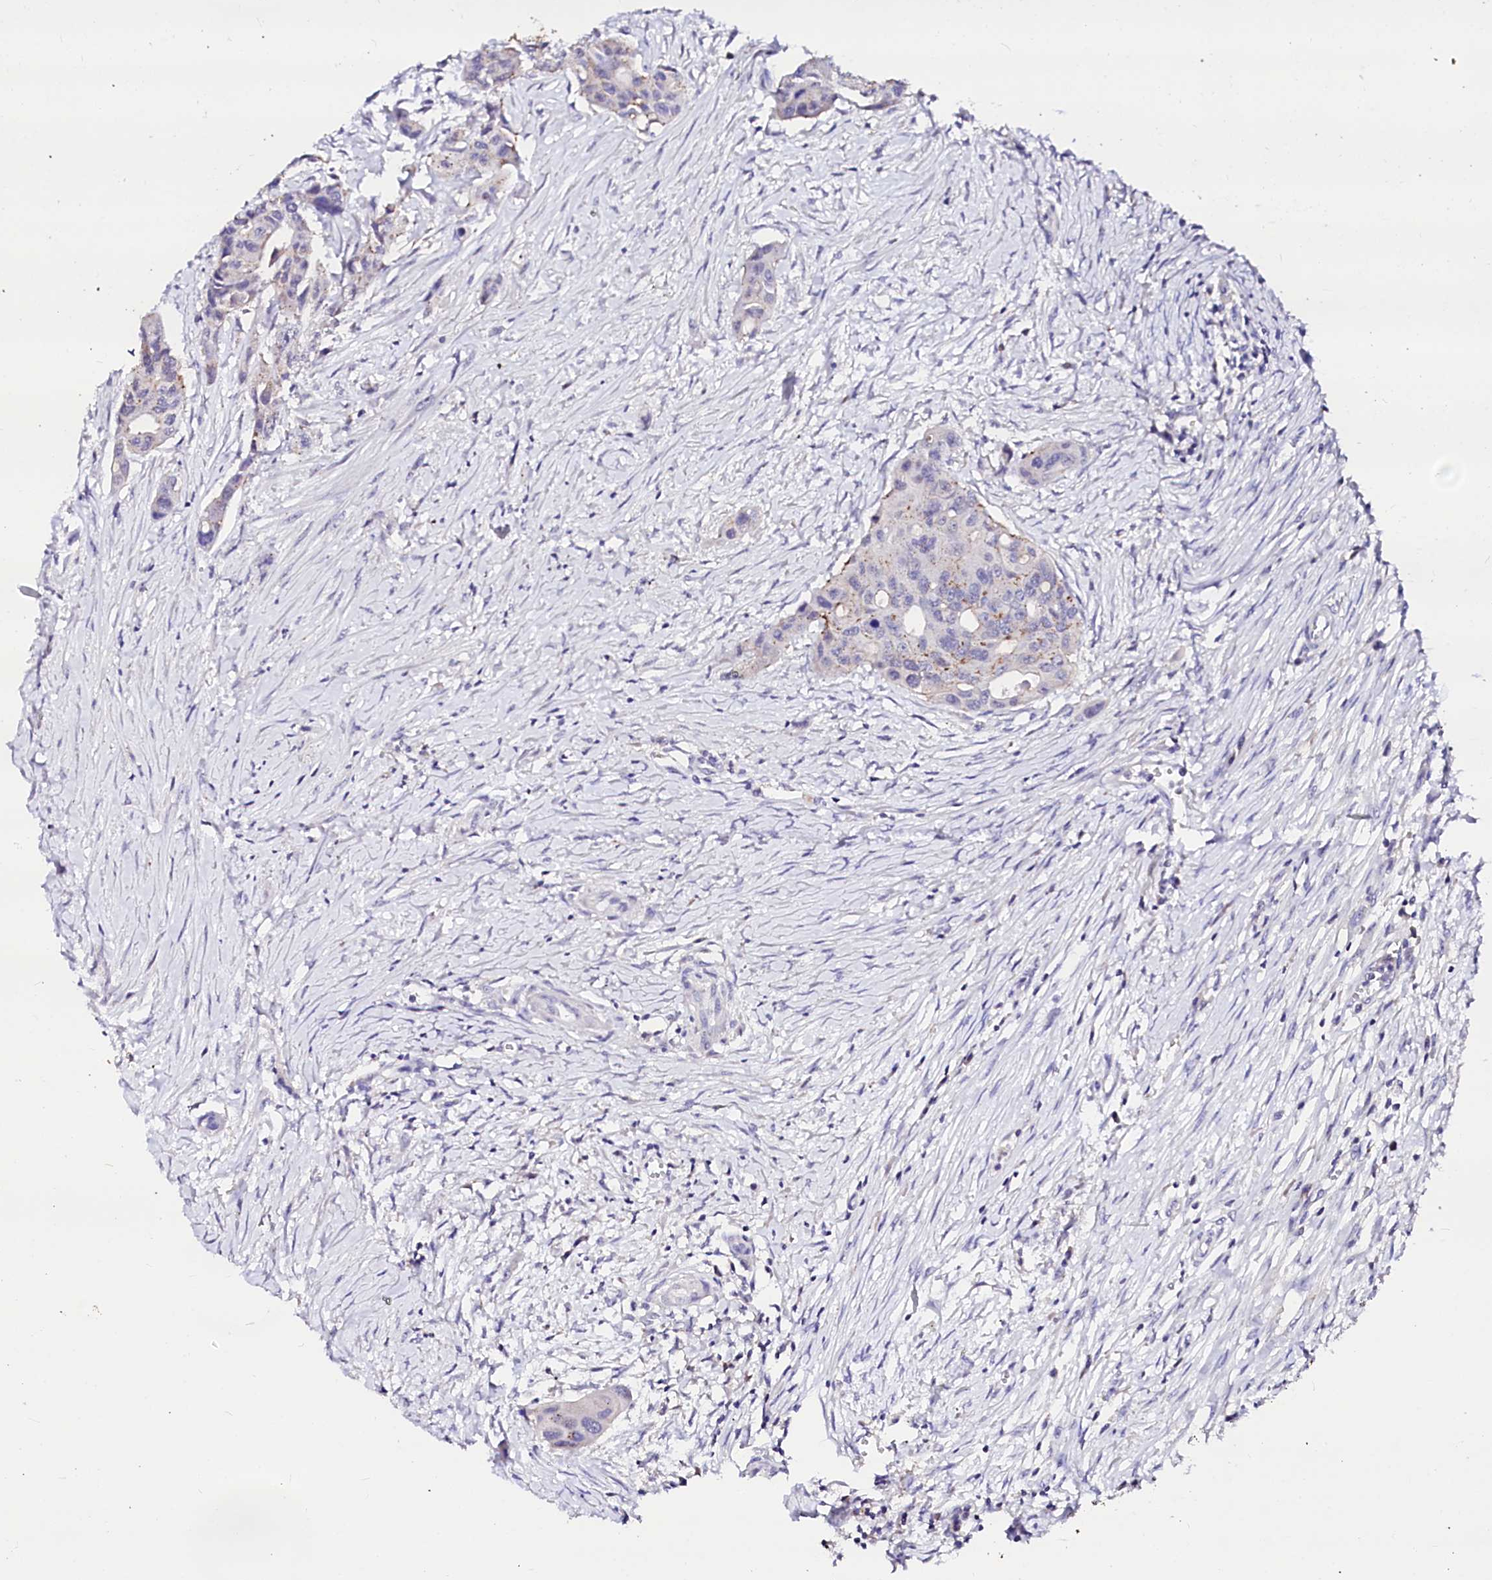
{"staining": {"intensity": "weak", "quantity": "<25%", "location": "cytoplasmic/membranous"}, "tissue": "colorectal cancer", "cell_type": "Tumor cells", "image_type": "cancer", "snomed": [{"axis": "morphology", "description": "Adenocarcinoma, NOS"}, {"axis": "topography", "description": "Colon"}], "caption": "The immunohistochemistry micrograph has no significant staining in tumor cells of colorectal adenocarcinoma tissue. (DAB immunohistochemistry visualized using brightfield microscopy, high magnification).", "gene": "NALF1", "patient": {"sex": "male", "age": 77}}